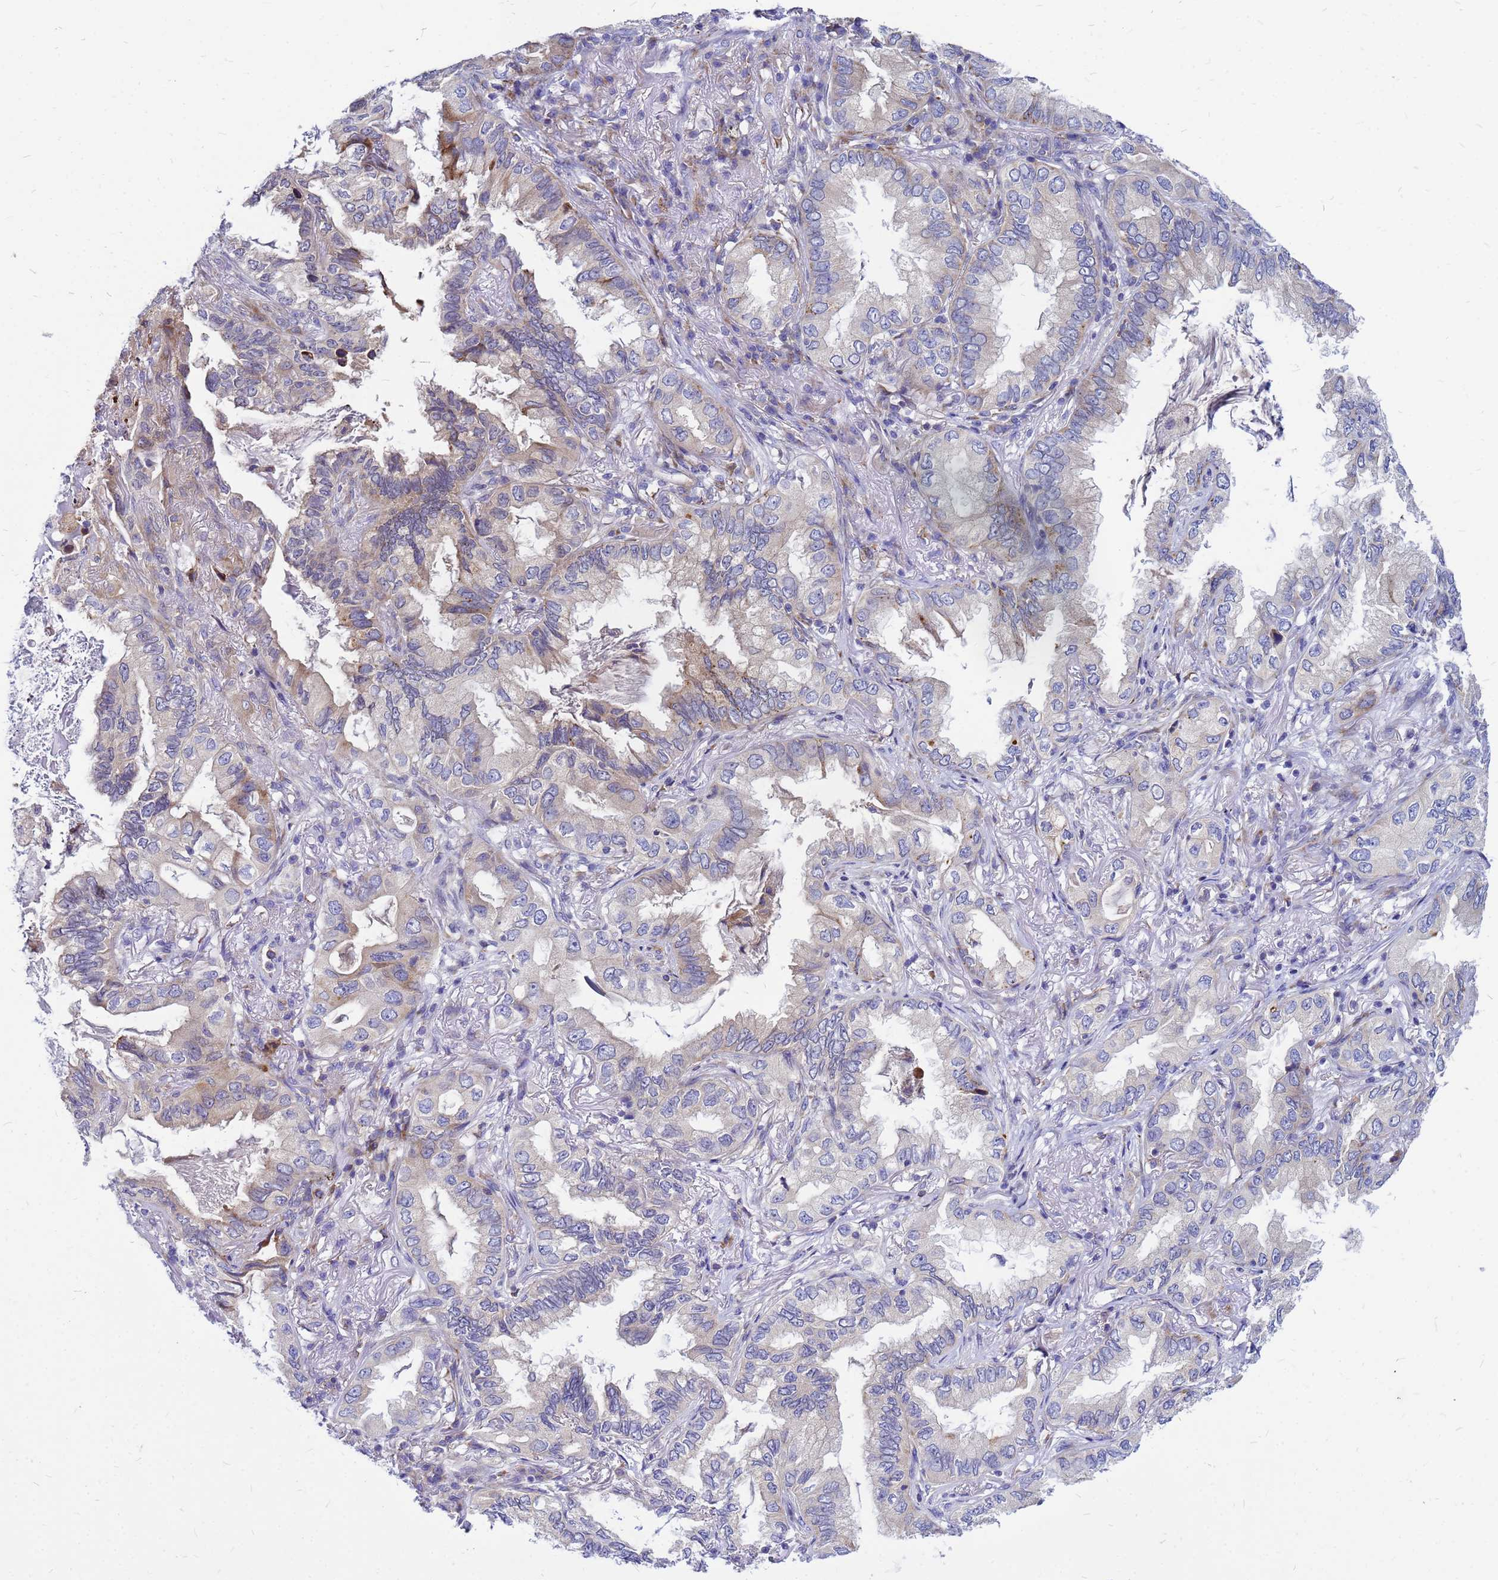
{"staining": {"intensity": "strong", "quantity": "<25%", "location": "cytoplasmic/membranous"}, "tissue": "lung cancer", "cell_type": "Tumor cells", "image_type": "cancer", "snomed": [{"axis": "morphology", "description": "Adenocarcinoma, NOS"}, {"axis": "topography", "description": "Lung"}], "caption": "A micrograph of lung cancer (adenocarcinoma) stained for a protein shows strong cytoplasmic/membranous brown staining in tumor cells.", "gene": "FHIP1A", "patient": {"sex": "female", "age": 69}}